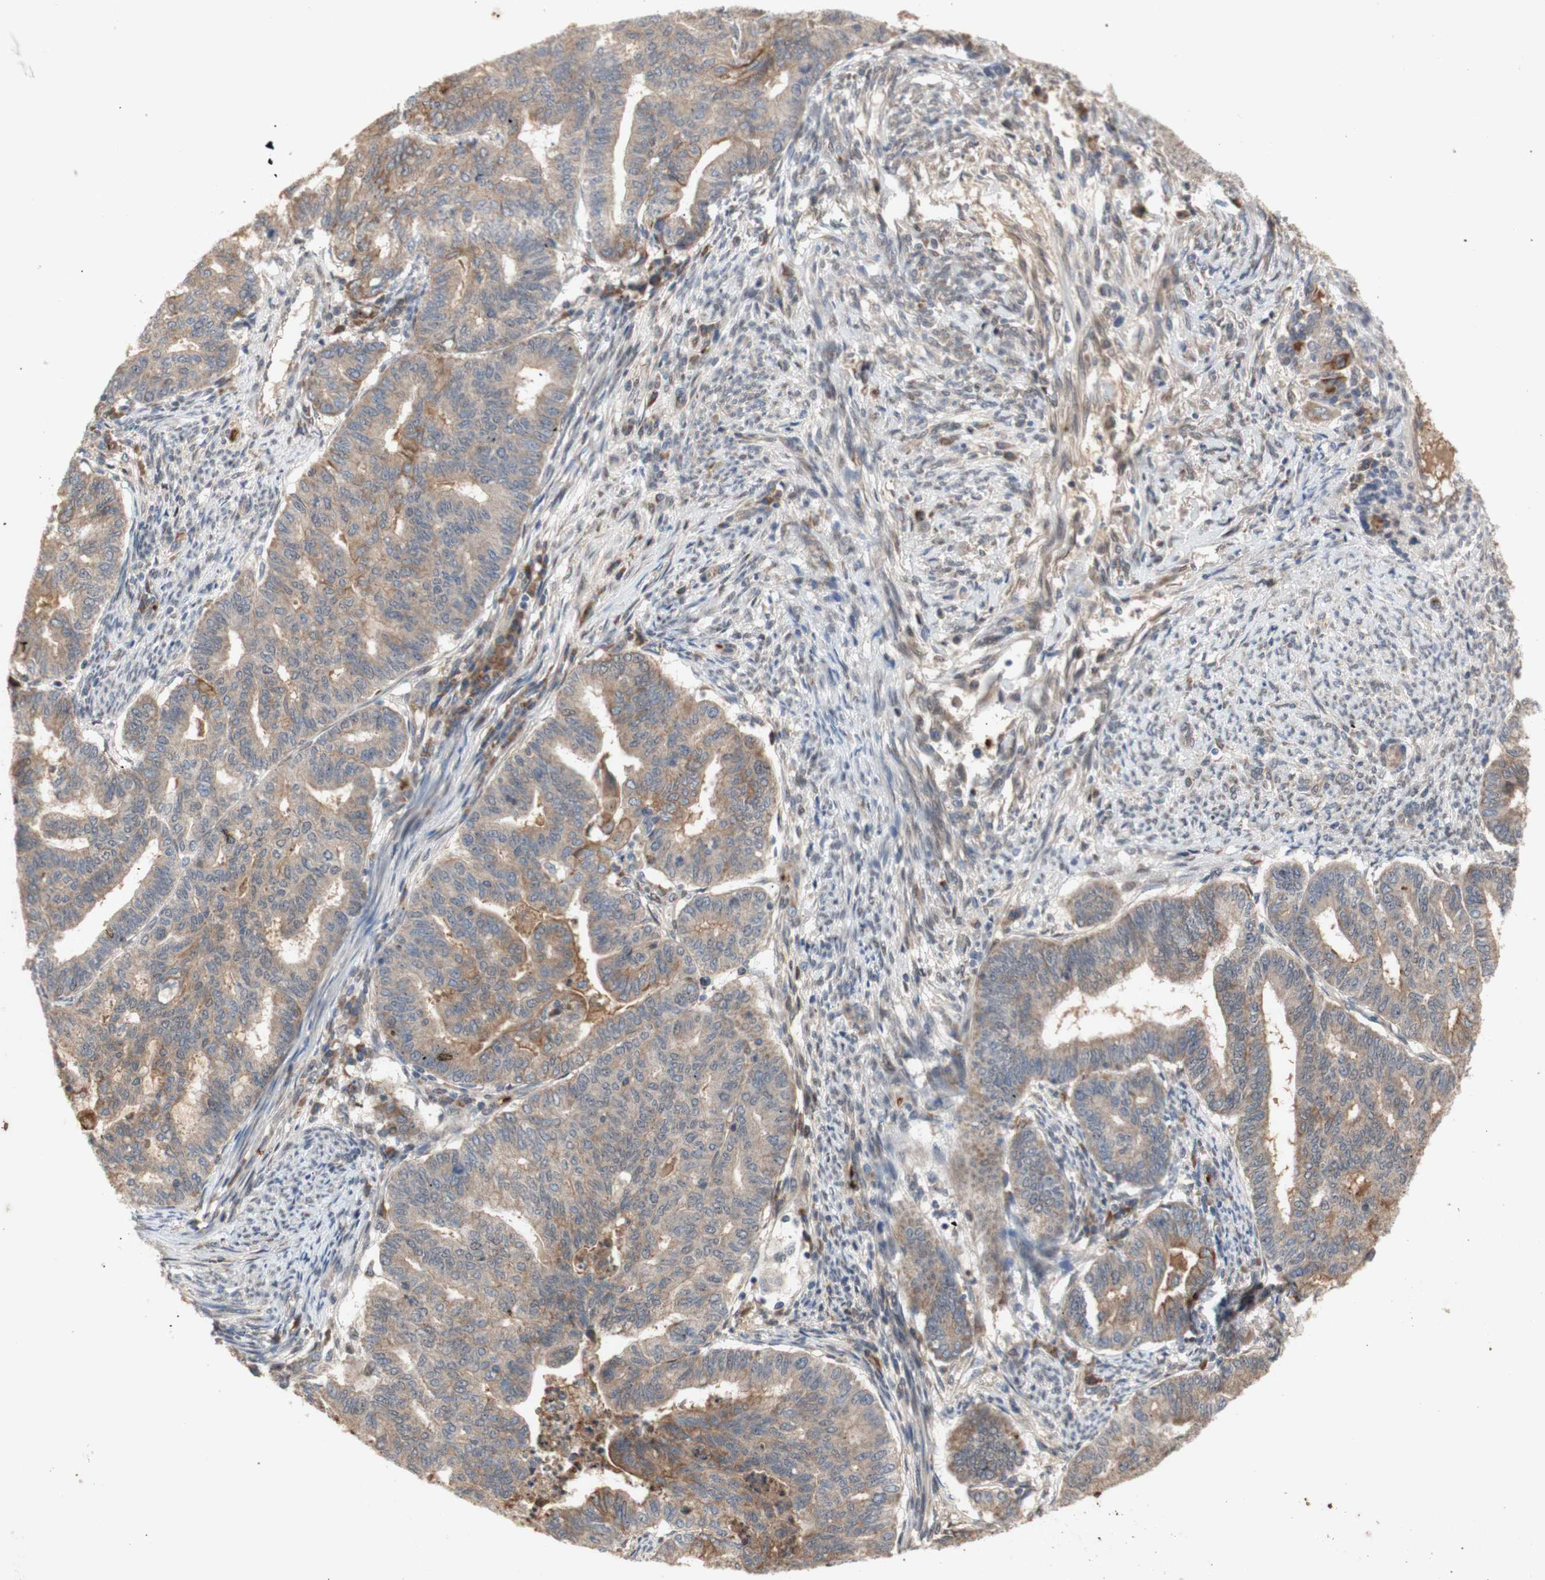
{"staining": {"intensity": "weak", "quantity": ">75%", "location": "cytoplasmic/membranous"}, "tissue": "endometrial cancer", "cell_type": "Tumor cells", "image_type": "cancer", "snomed": [{"axis": "morphology", "description": "Adenocarcinoma, NOS"}, {"axis": "topography", "description": "Endometrium"}], "caption": "IHC photomicrograph of human endometrial adenocarcinoma stained for a protein (brown), which demonstrates low levels of weak cytoplasmic/membranous staining in about >75% of tumor cells.", "gene": "PKN1", "patient": {"sex": "female", "age": 79}}